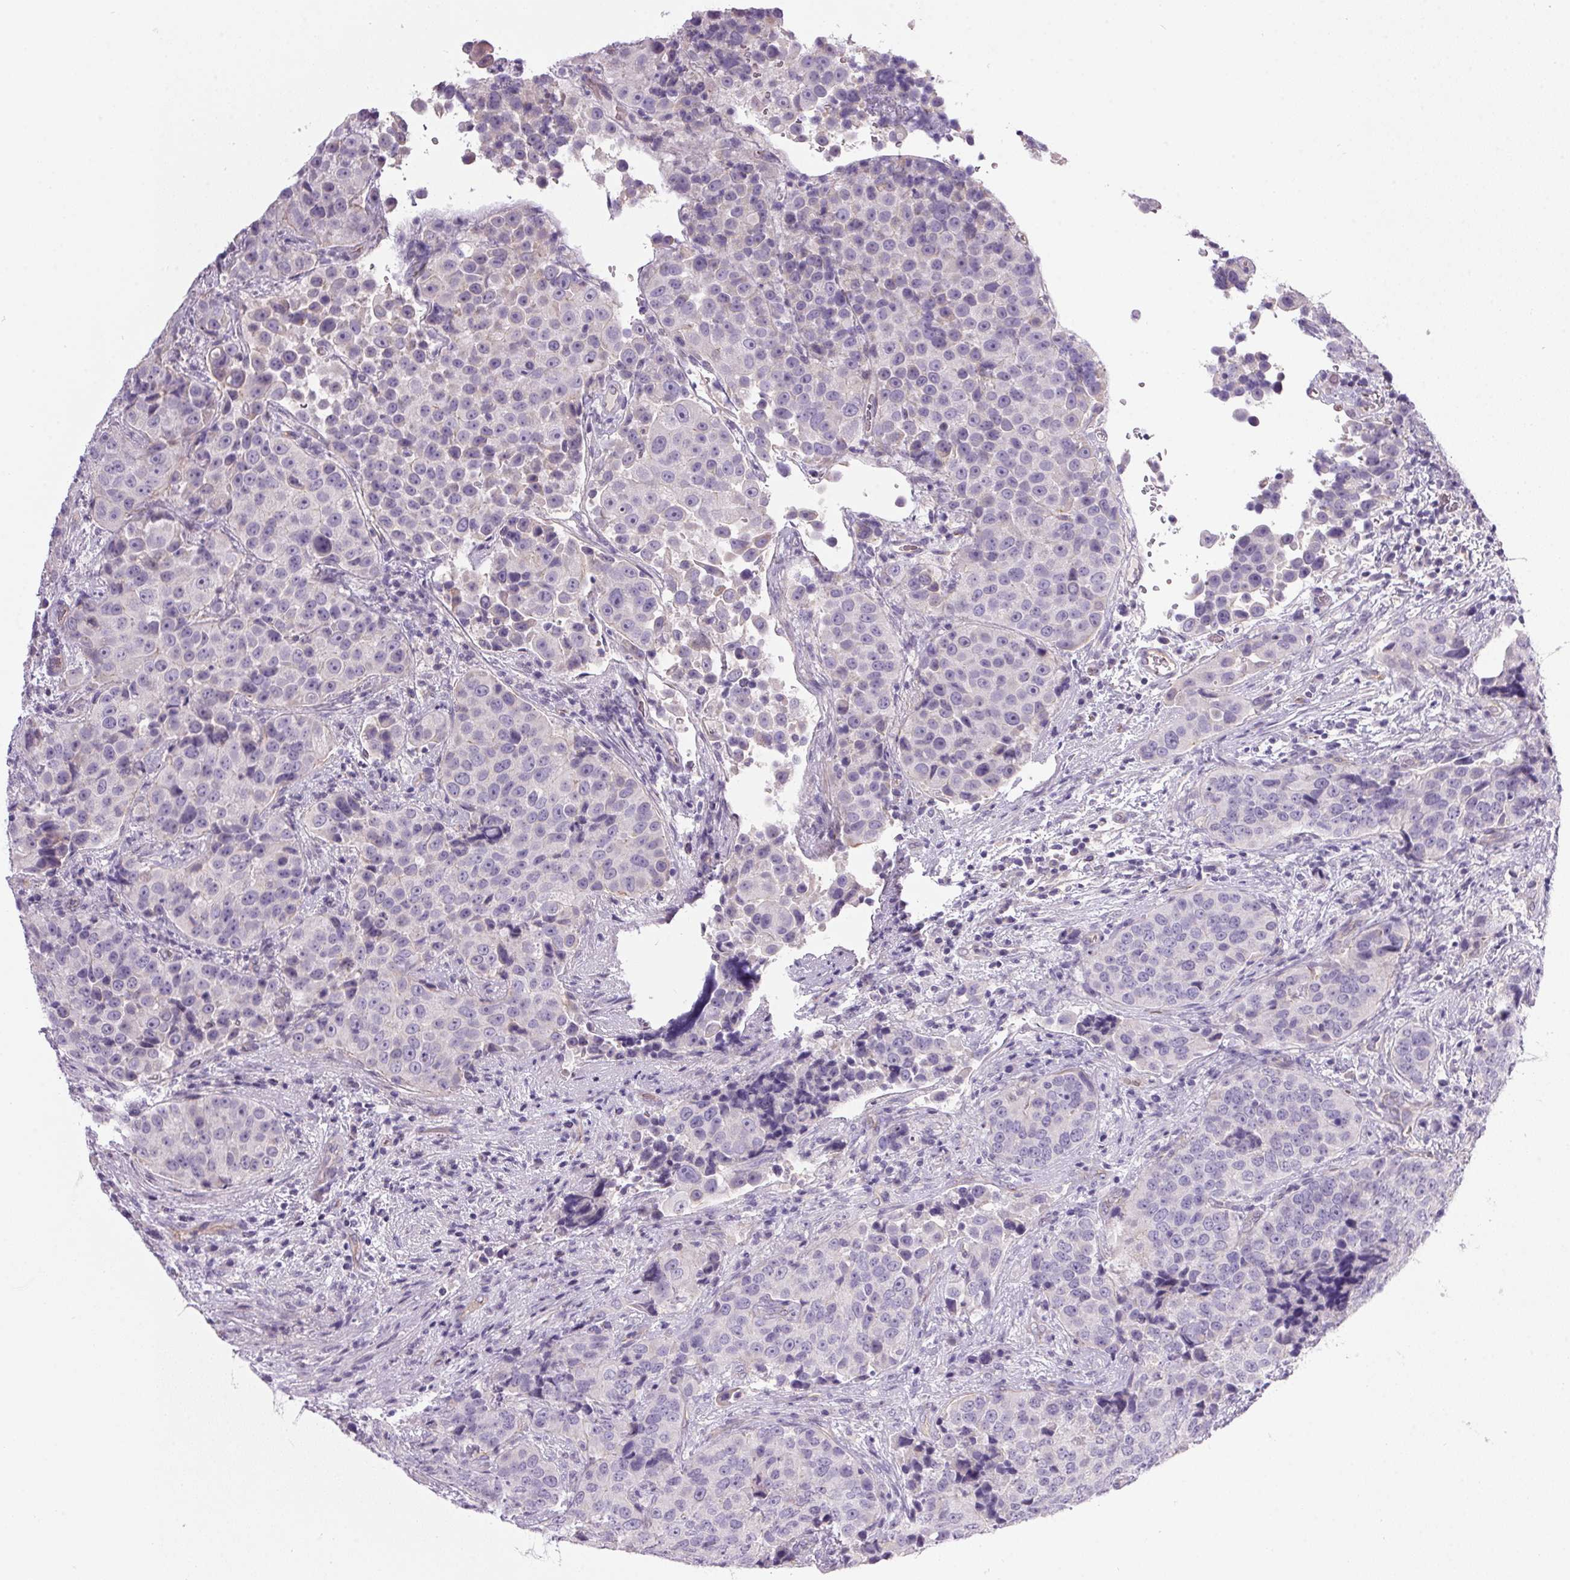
{"staining": {"intensity": "negative", "quantity": "none", "location": "none"}, "tissue": "urothelial cancer", "cell_type": "Tumor cells", "image_type": "cancer", "snomed": [{"axis": "morphology", "description": "Urothelial carcinoma, NOS"}, {"axis": "topography", "description": "Urinary bladder"}], "caption": "Urothelial cancer stained for a protein using immunohistochemistry (IHC) exhibits no staining tumor cells.", "gene": "APOC4", "patient": {"sex": "male", "age": 52}}